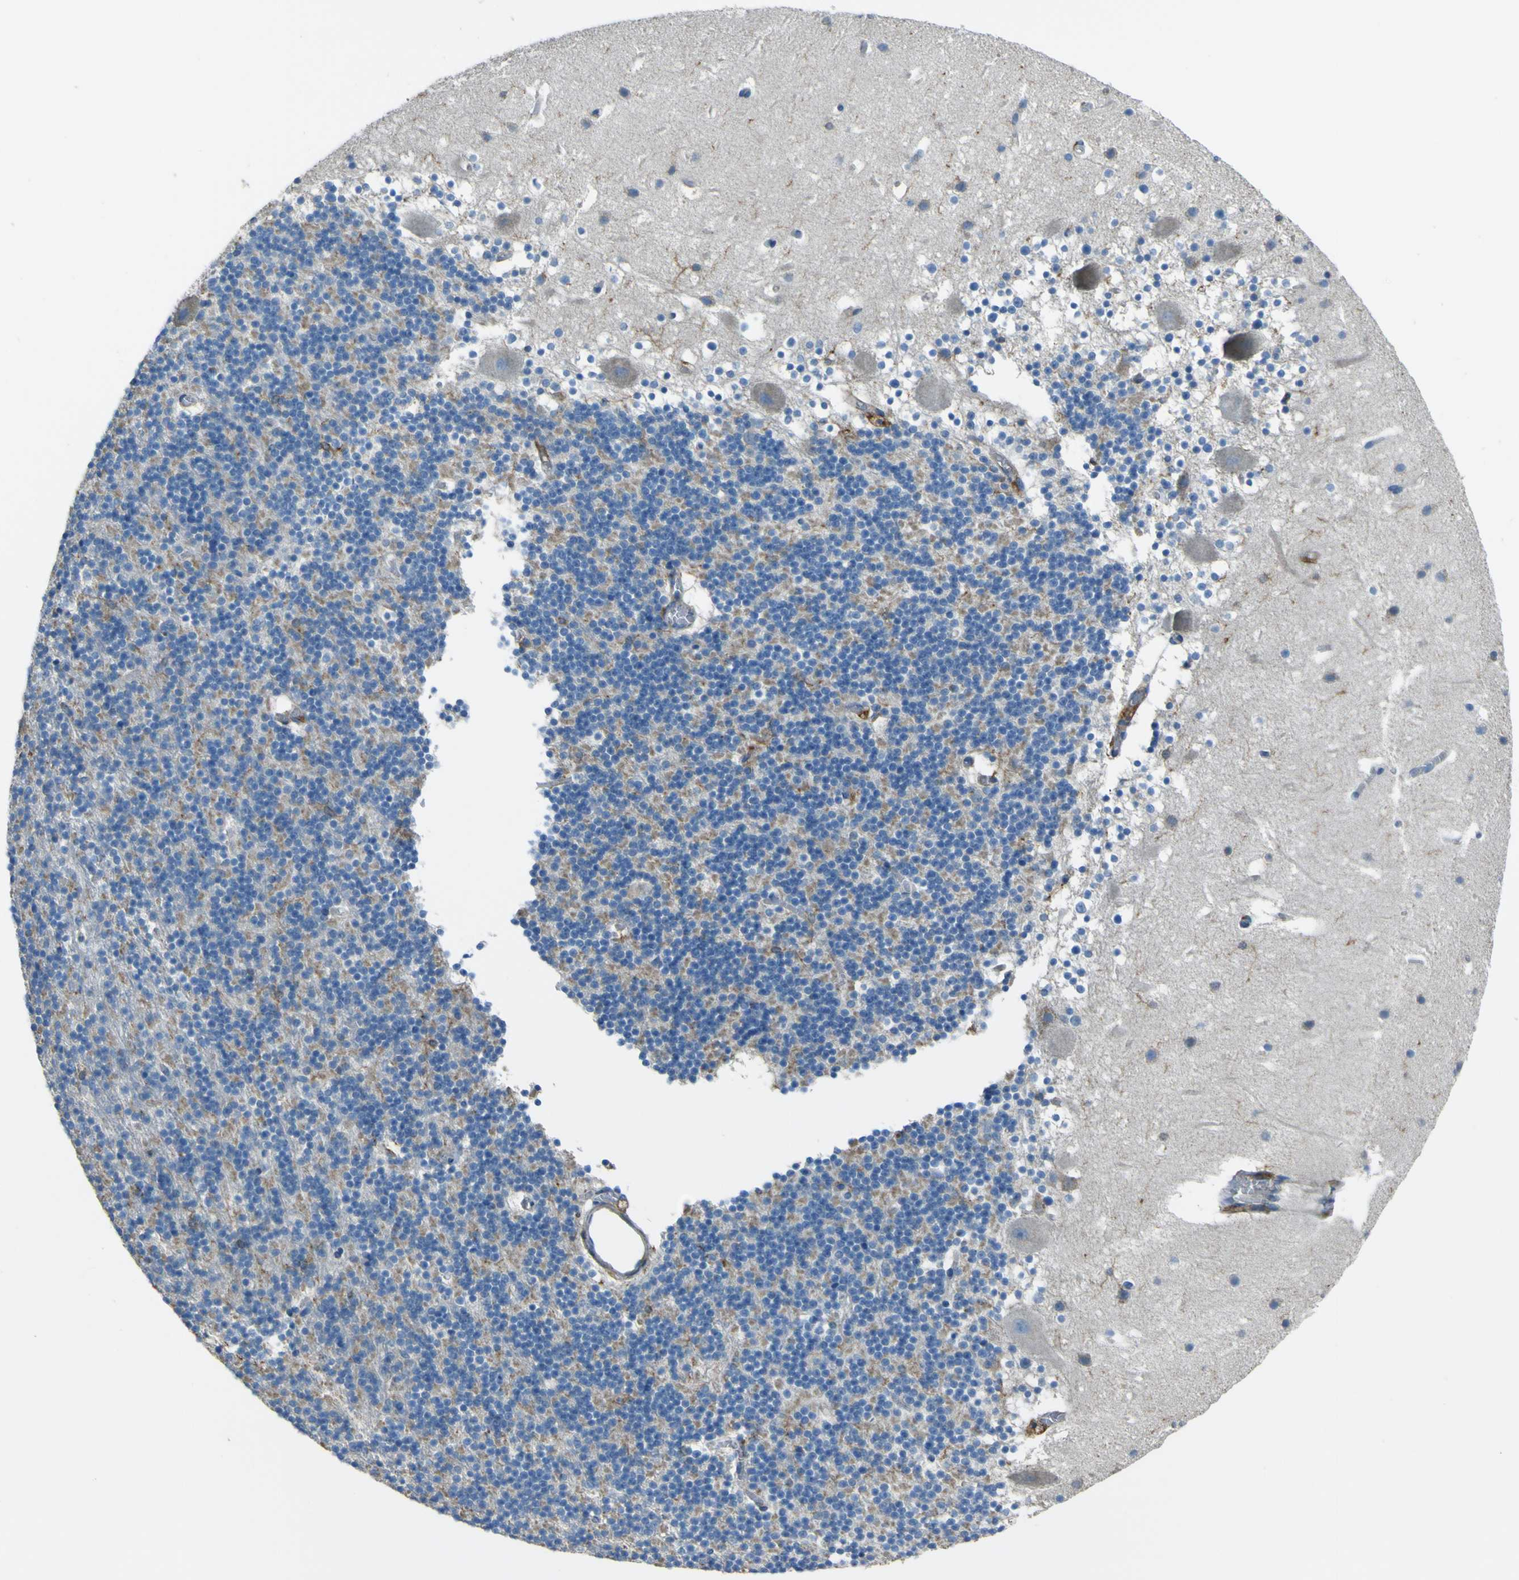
{"staining": {"intensity": "negative", "quantity": "none", "location": "none"}, "tissue": "cerebellum", "cell_type": "Cells in granular layer", "image_type": "normal", "snomed": [{"axis": "morphology", "description": "Normal tissue, NOS"}, {"axis": "topography", "description": "Cerebellum"}], "caption": "The immunohistochemistry (IHC) micrograph has no significant staining in cells in granular layer of cerebellum.", "gene": "LAIR1", "patient": {"sex": "male", "age": 45}}